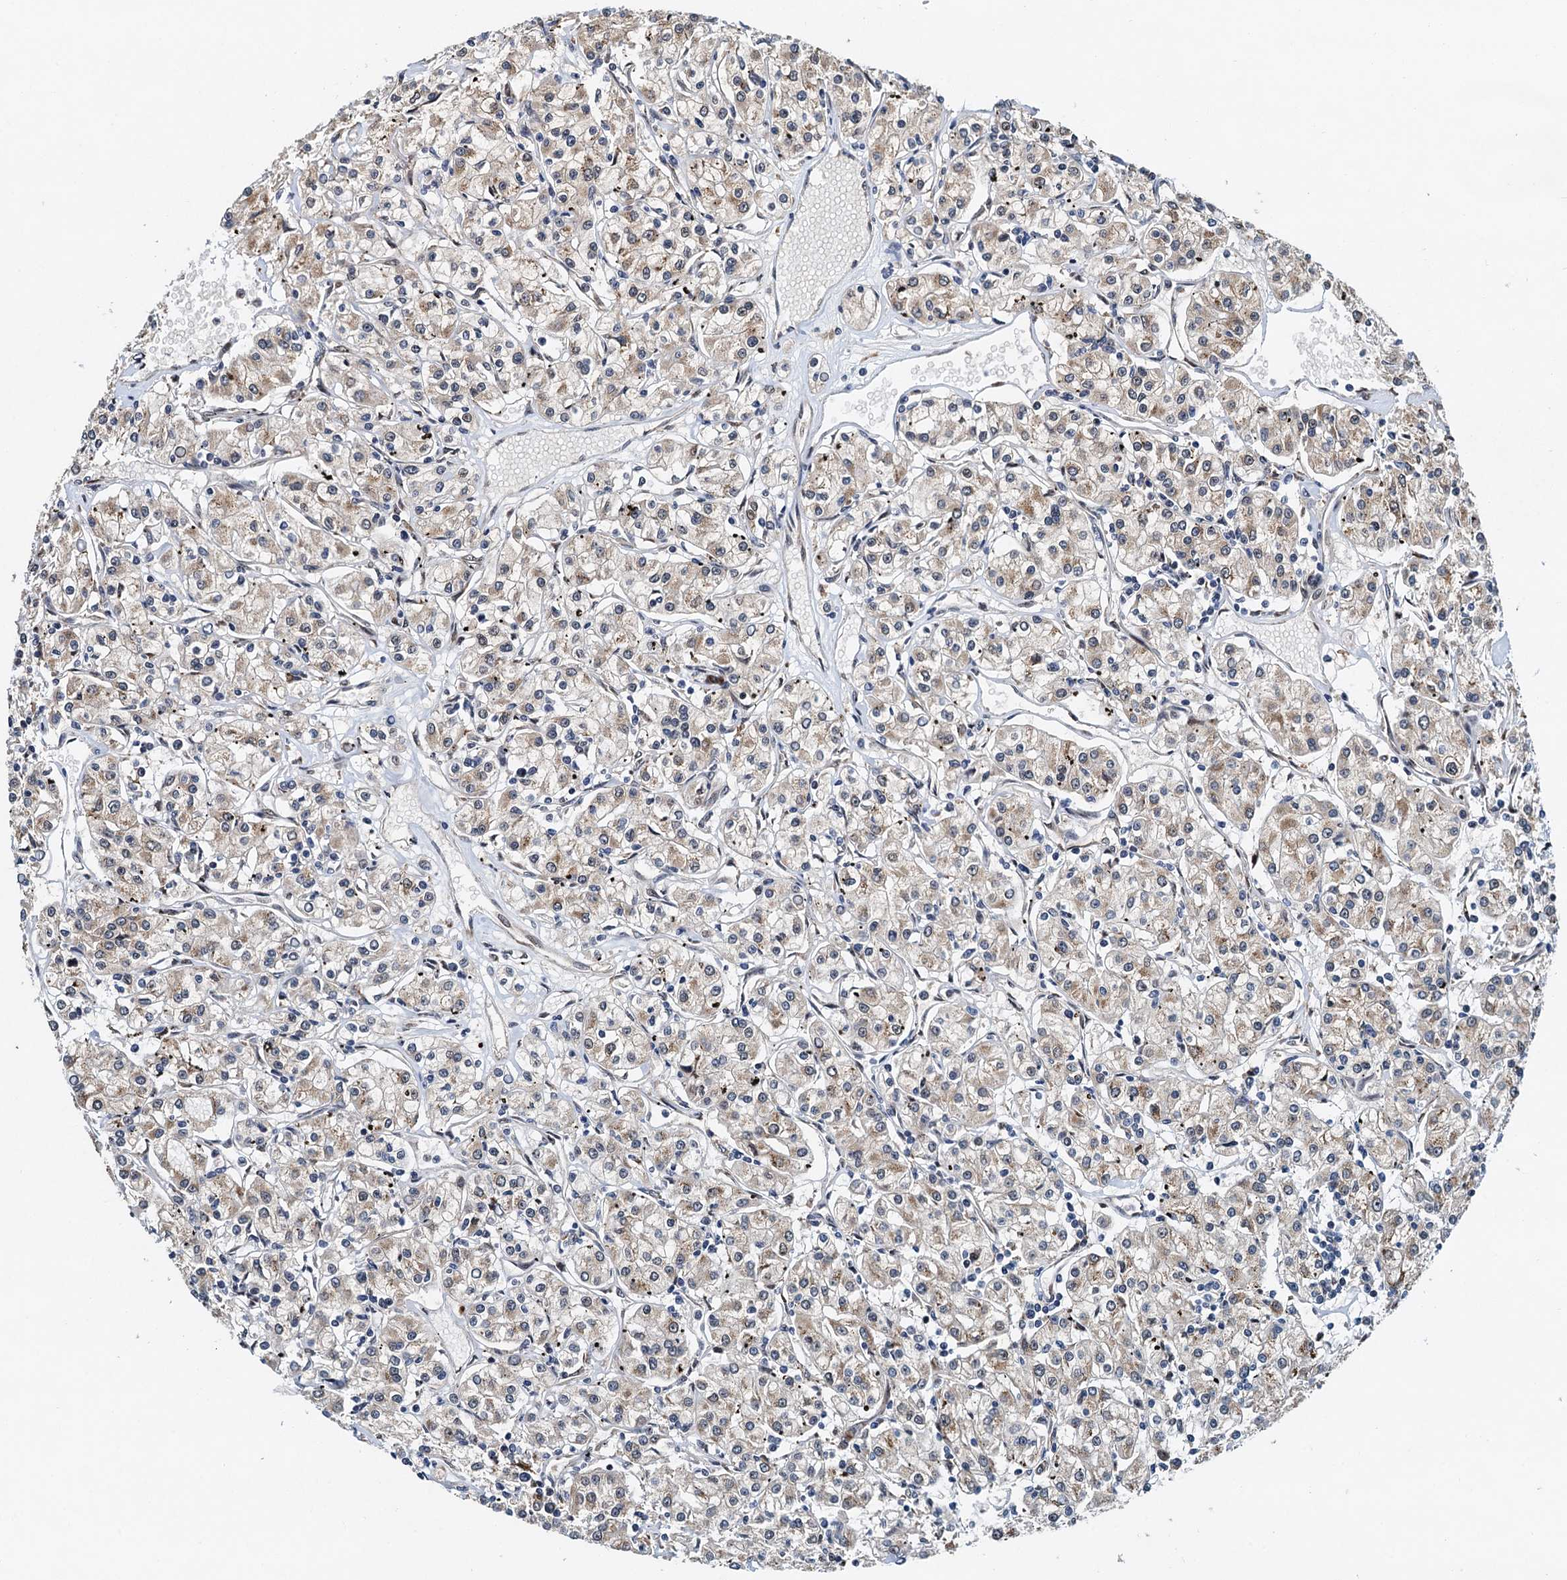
{"staining": {"intensity": "weak", "quantity": ">75%", "location": "cytoplasmic/membranous"}, "tissue": "renal cancer", "cell_type": "Tumor cells", "image_type": "cancer", "snomed": [{"axis": "morphology", "description": "Adenocarcinoma, NOS"}, {"axis": "topography", "description": "Kidney"}], "caption": "Tumor cells display low levels of weak cytoplasmic/membranous positivity in about >75% of cells in human renal cancer.", "gene": "DNAJC21", "patient": {"sex": "female", "age": 59}}